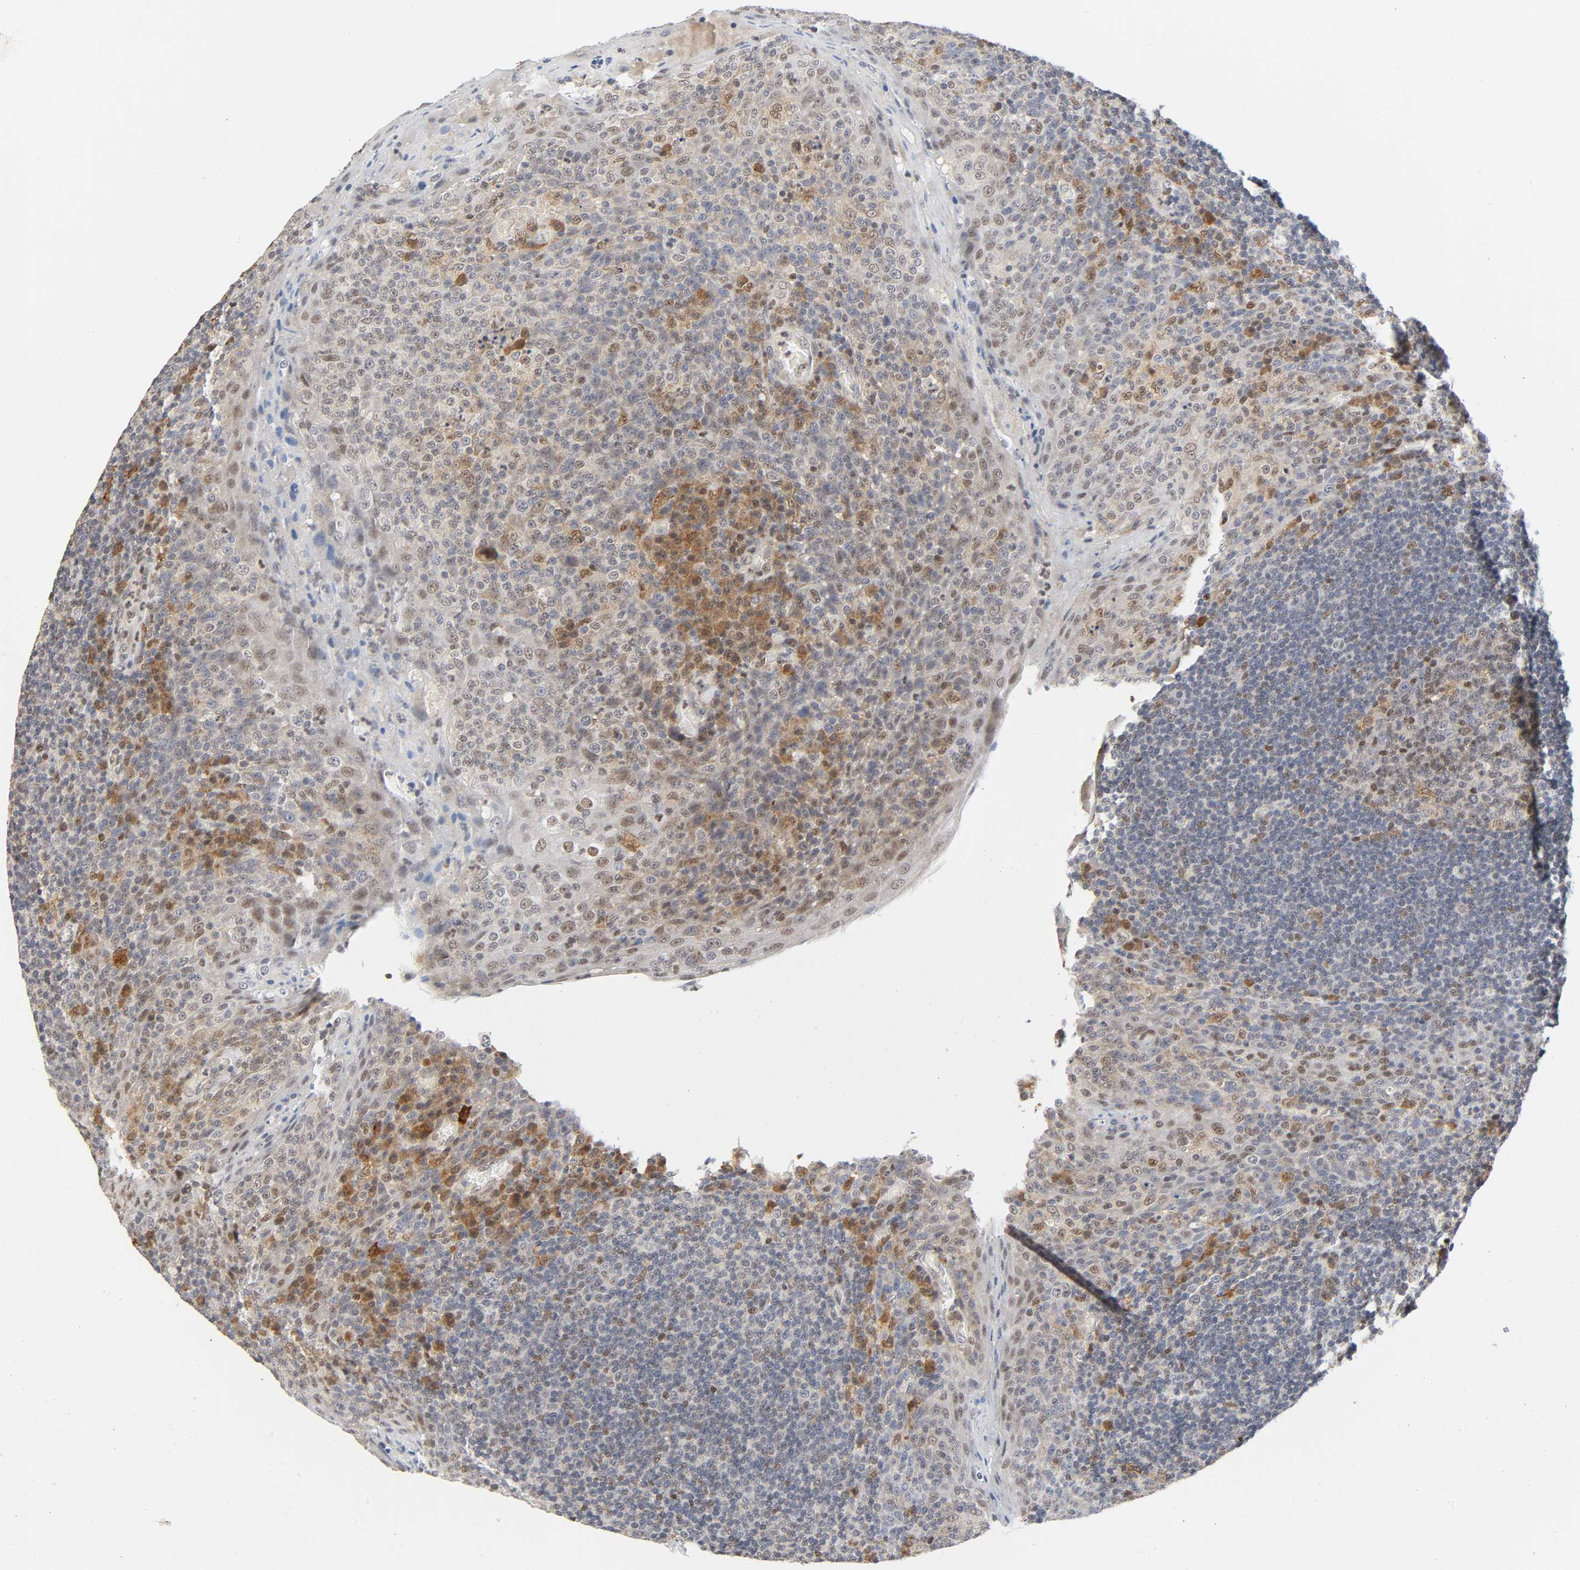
{"staining": {"intensity": "moderate", "quantity": ">75%", "location": "nuclear"}, "tissue": "tonsil", "cell_type": "Germinal center cells", "image_type": "normal", "snomed": [{"axis": "morphology", "description": "Normal tissue, NOS"}, {"axis": "topography", "description": "Tonsil"}], "caption": "Immunohistochemical staining of benign human tonsil displays medium levels of moderate nuclear positivity in approximately >75% of germinal center cells. Immunohistochemistry stains the protein of interest in brown and the nuclei are stained blue.", "gene": "KAT2B", "patient": {"sex": "male", "age": 17}}